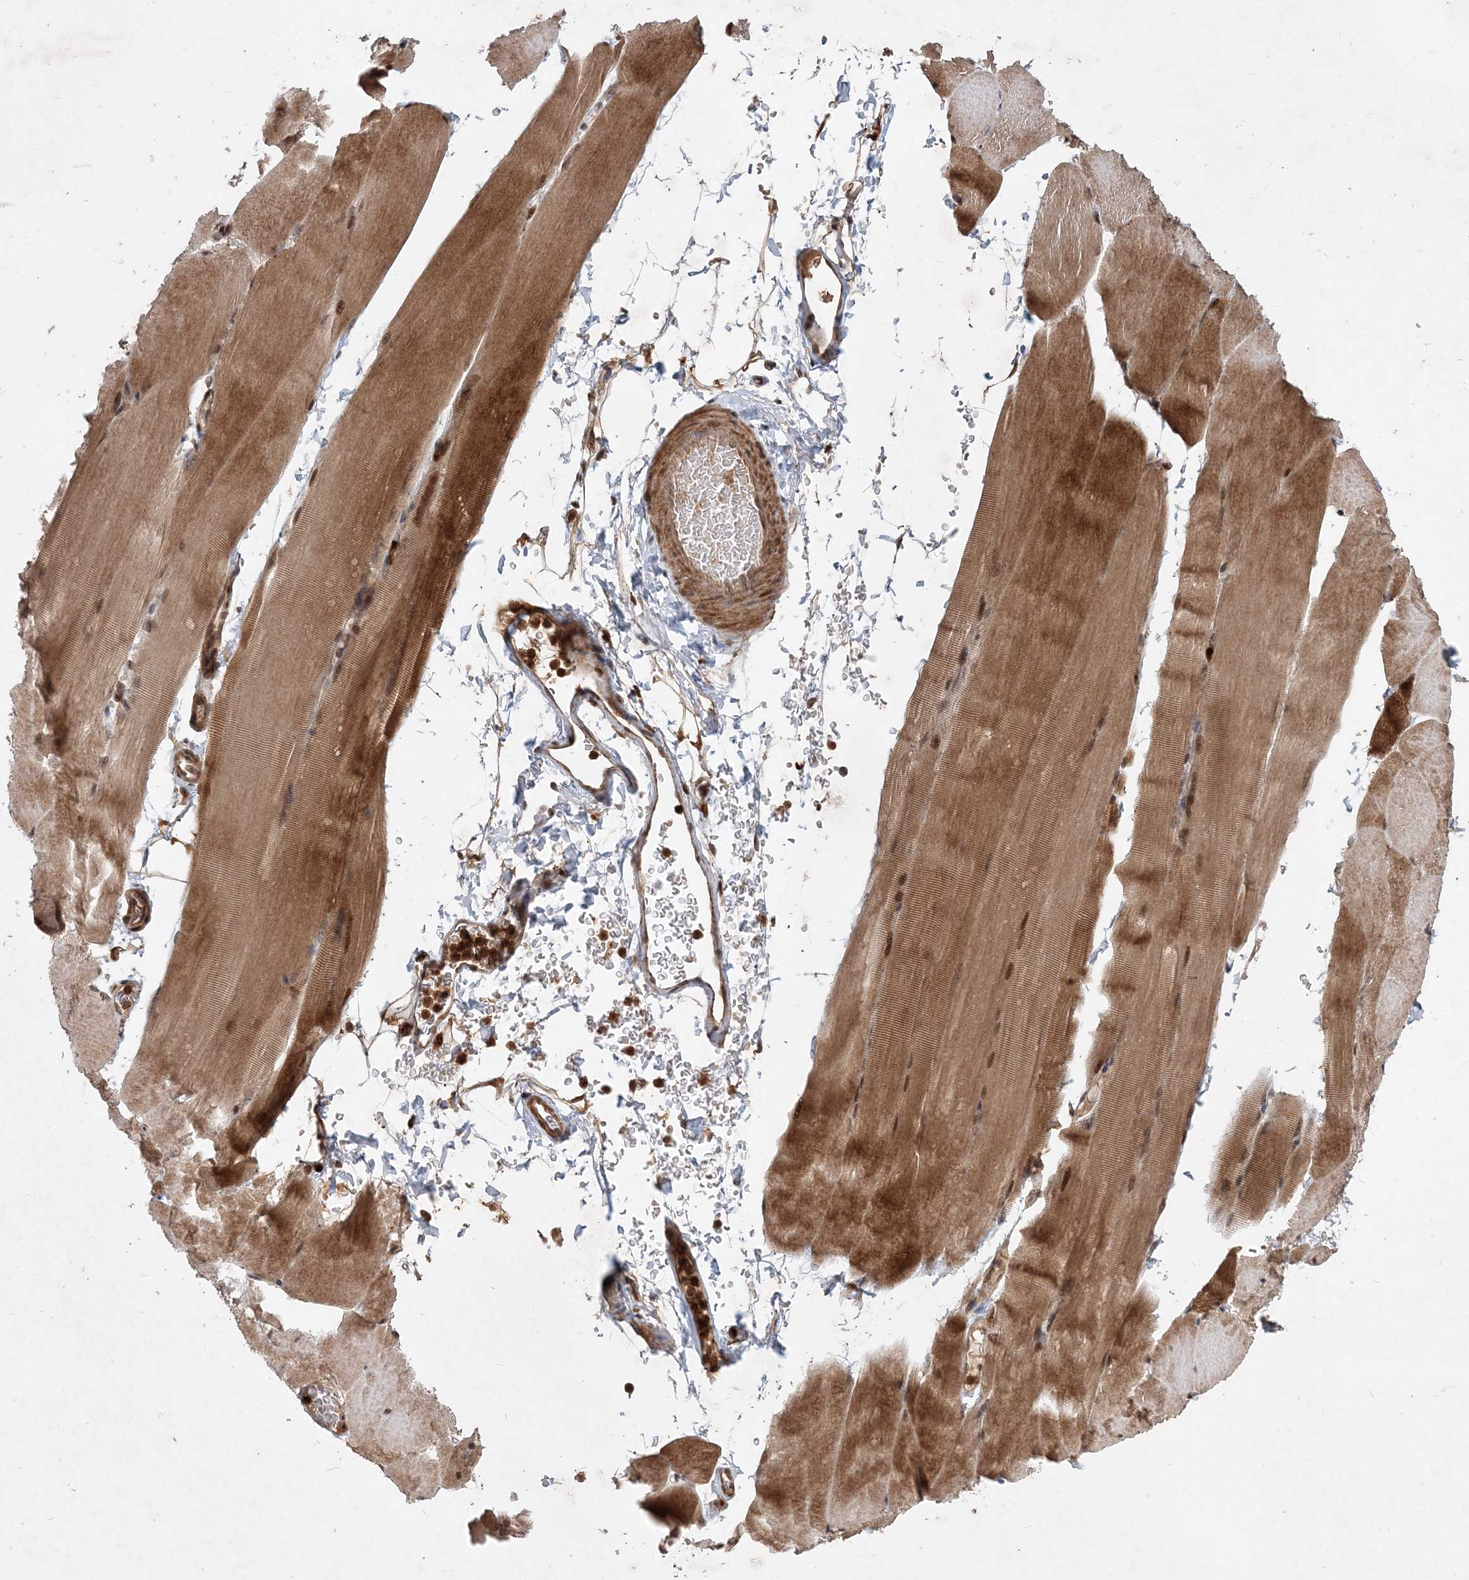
{"staining": {"intensity": "moderate", "quantity": ">75%", "location": "cytoplasmic/membranous,nuclear"}, "tissue": "skeletal muscle", "cell_type": "Myocytes", "image_type": "normal", "snomed": [{"axis": "morphology", "description": "Normal tissue, NOS"}, {"axis": "topography", "description": "Skeletal muscle"}, {"axis": "topography", "description": "Parathyroid gland"}], "caption": "Skeletal muscle stained with immunohistochemistry (IHC) exhibits moderate cytoplasmic/membranous,nuclear positivity in approximately >75% of myocytes.", "gene": "UBR3", "patient": {"sex": "female", "age": 37}}